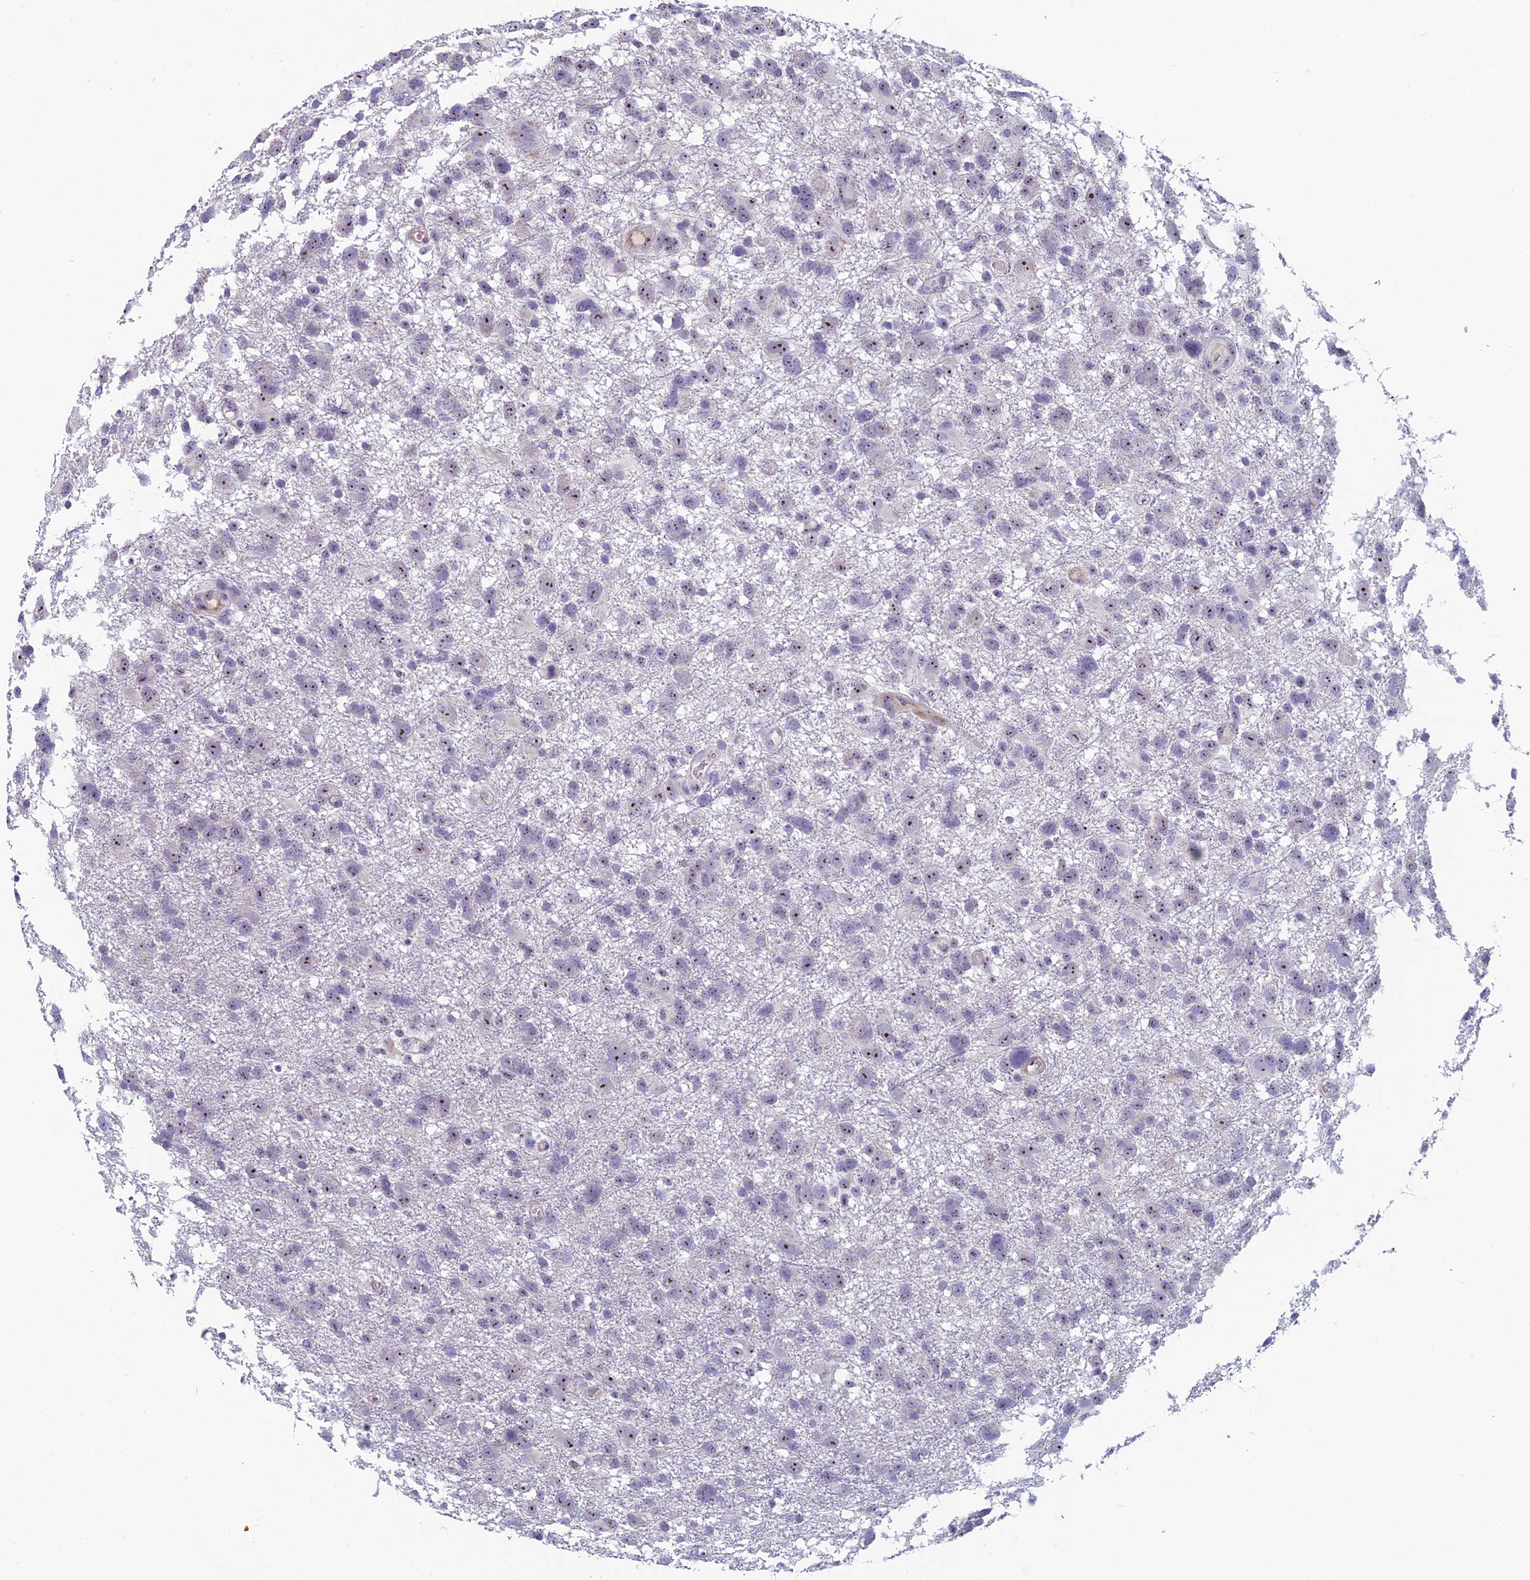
{"staining": {"intensity": "moderate", "quantity": ">75%", "location": "nuclear"}, "tissue": "glioma", "cell_type": "Tumor cells", "image_type": "cancer", "snomed": [{"axis": "morphology", "description": "Glioma, malignant, High grade"}, {"axis": "topography", "description": "Brain"}], "caption": "DAB immunohistochemical staining of human glioma reveals moderate nuclear protein expression in about >75% of tumor cells.", "gene": "NOC2L", "patient": {"sex": "male", "age": 61}}